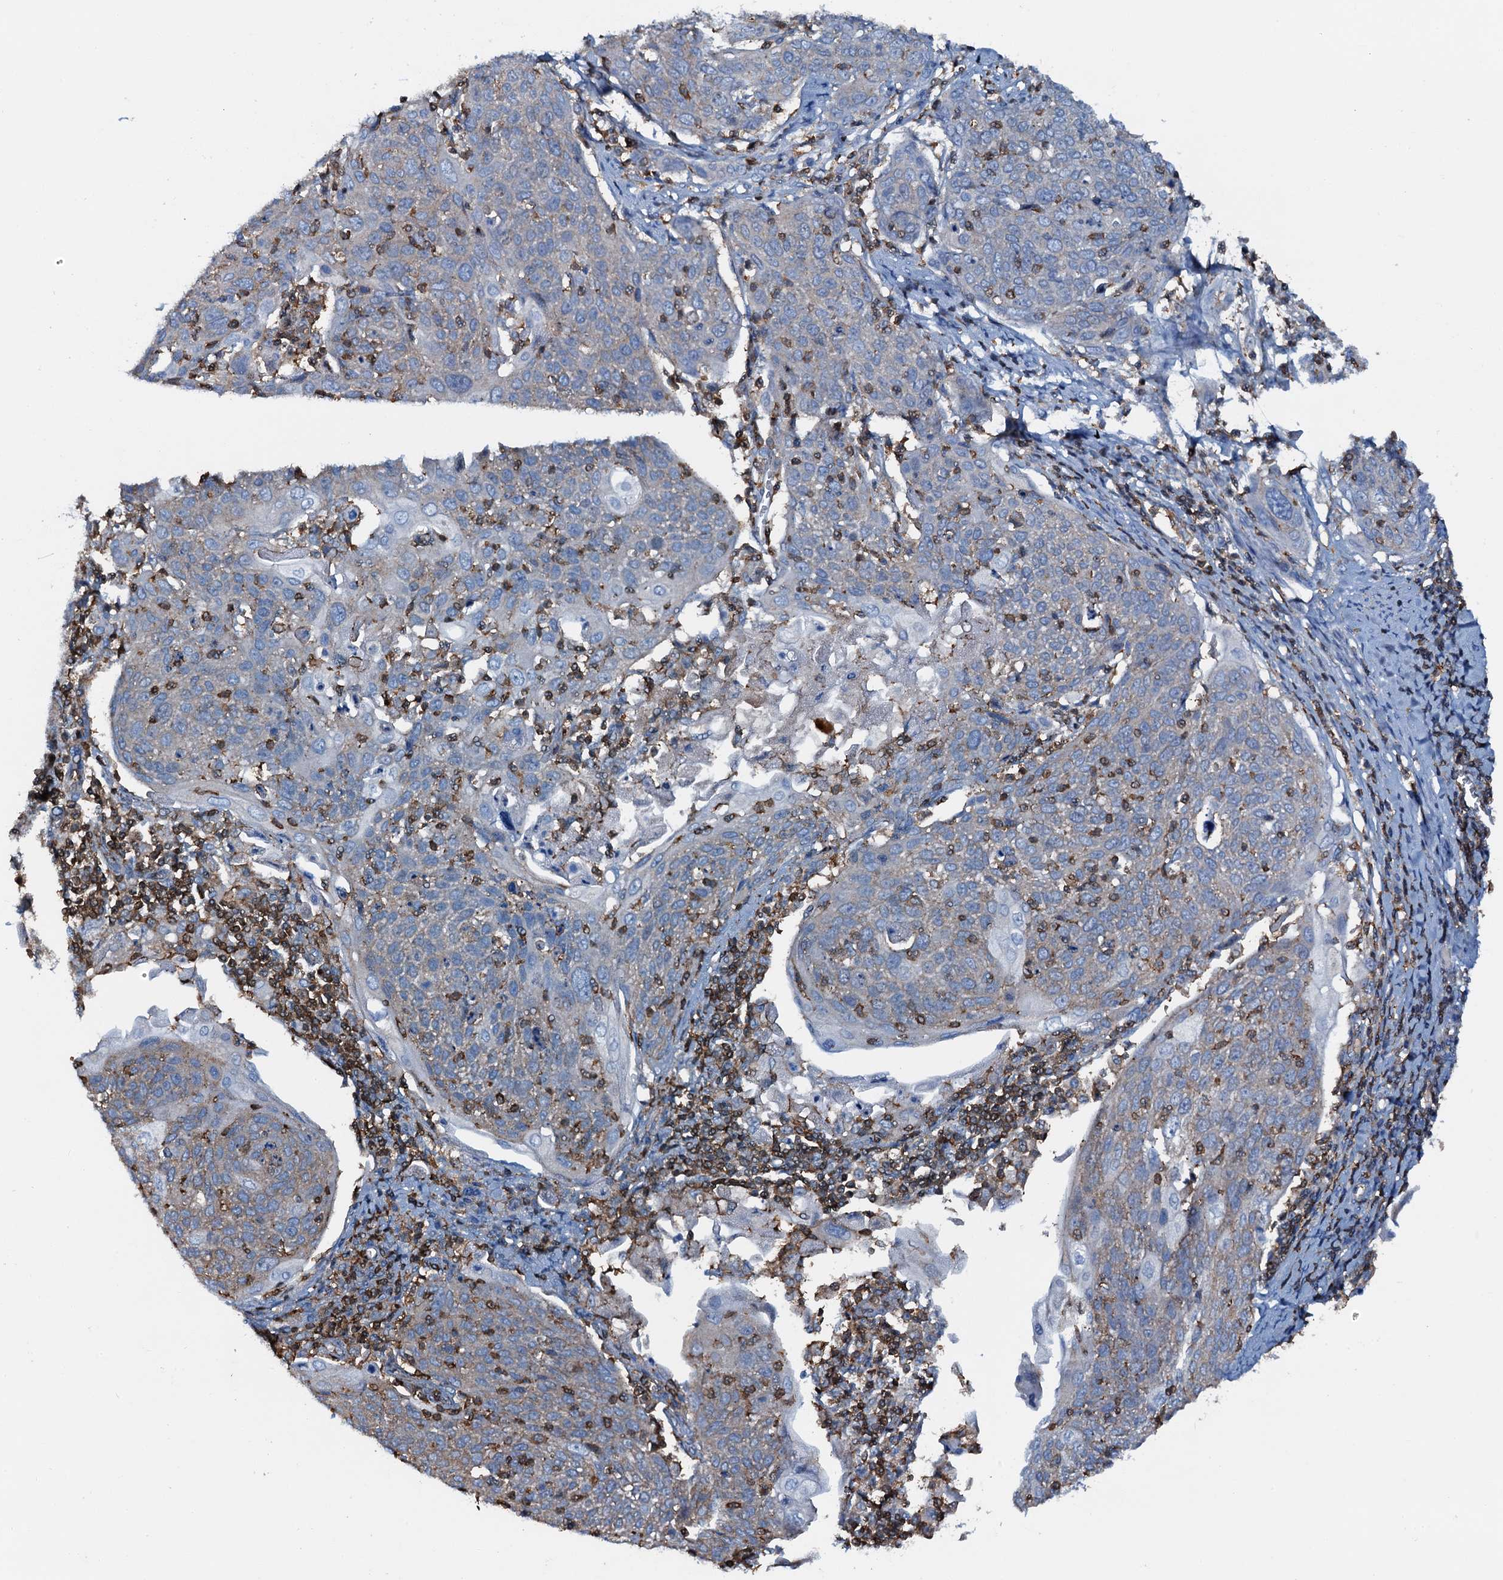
{"staining": {"intensity": "negative", "quantity": "none", "location": "none"}, "tissue": "cervical cancer", "cell_type": "Tumor cells", "image_type": "cancer", "snomed": [{"axis": "morphology", "description": "Squamous cell carcinoma, NOS"}, {"axis": "topography", "description": "Cervix"}], "caption": "Cervical cancer was stained to show a protein in brown. There is no significant expression in tumor cells.", "gene": "MS4A4E", "patient": {"sex": "female", "age": 67}}